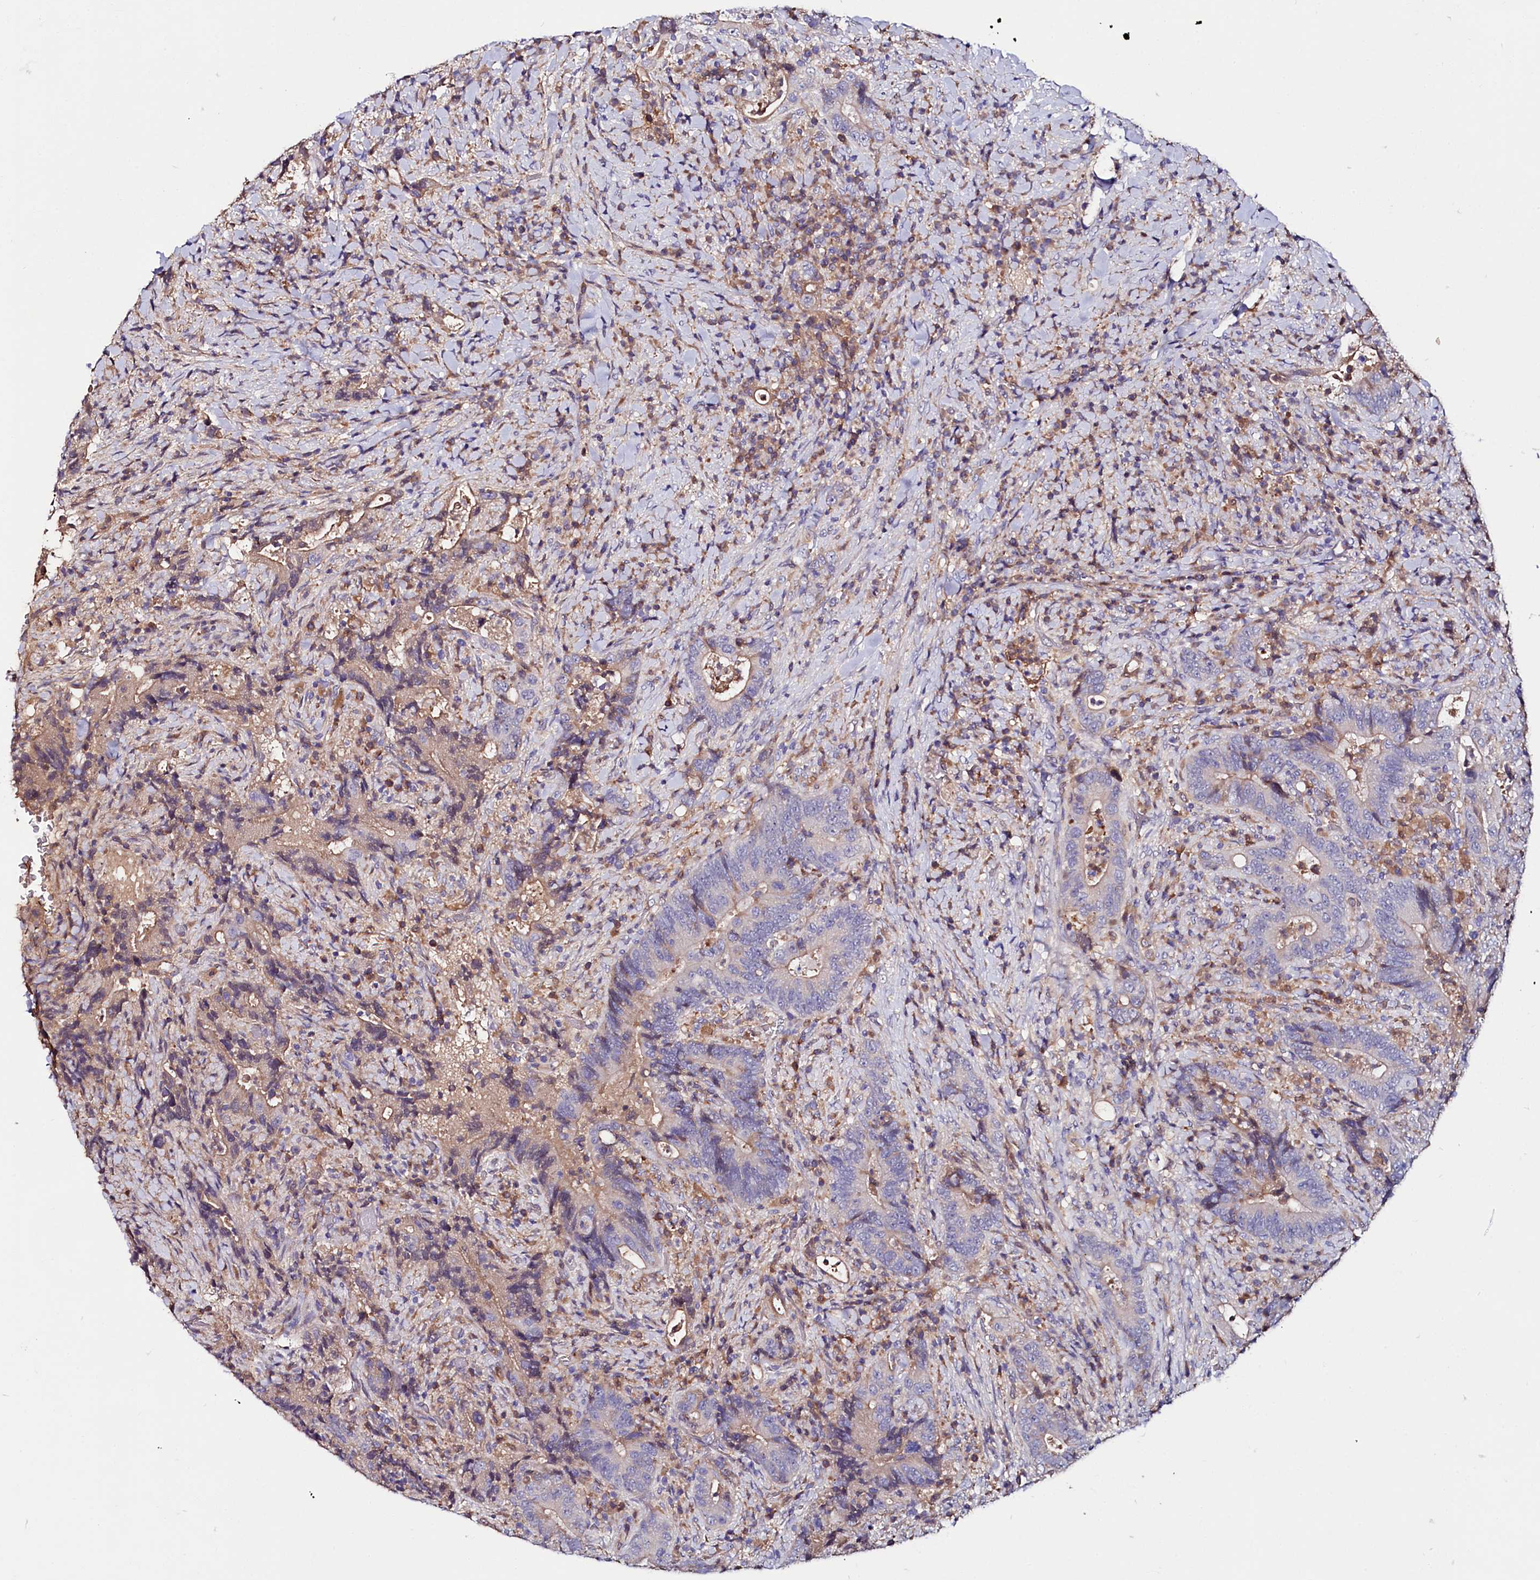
{"staining": {"intensity": "weak", "quantity": "<25%", "location": "cytoplasmic/membranous"}, "tissue": "colorectal cancer", "cell_type": "Tumor cells", "image_type": "cancer", "snomed": [{"axis": "morphology", "description": "Adenocarcinoma, NOS"}, {"axis": "topography", "description": "Colon"}], "caption": "High magnification brightfield microscopy of adenocarcinoma (colorectal) stained with DAB (3,3'-diaminobenzidine) (brown) and counterstained with hematoxylin (blue): tumor cells show no significant expression.", "gene": "IL17RD", "patient": {"sex": "female", "age": 75}}